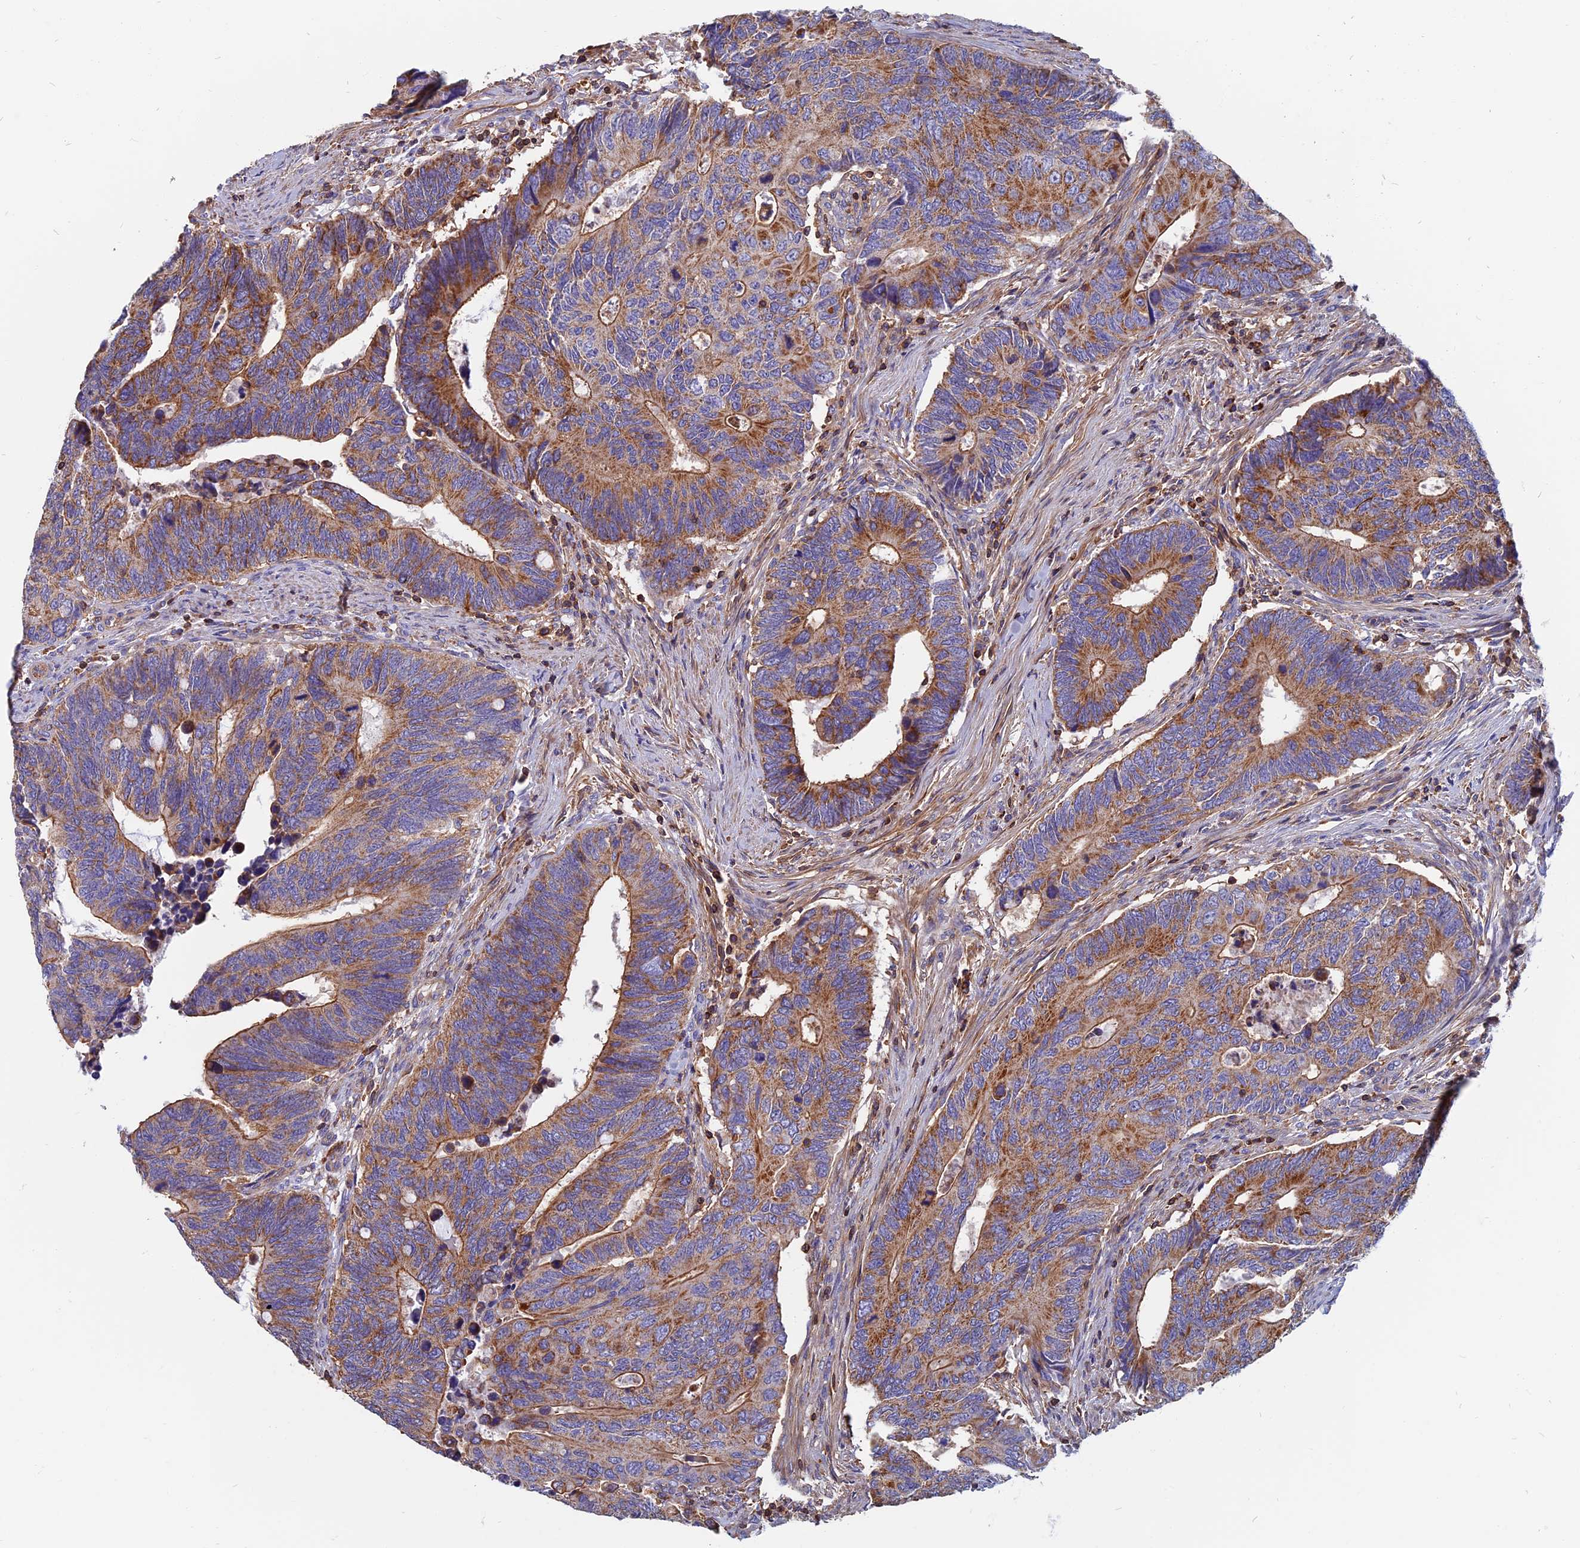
{"staining": {"intensity": "moderate", "quantity": ">75%", "location": "cytoplasmic/membranous"}, "tissue": "colorectal cancer", "cell_type": "Tumor cells", "image_type": "cancer", "snomed": [{"axis": "morphology", "description": "Adenocarcinoma, NOS"}, {"axis": "topography", "description": "Colon"}], "caption": "An immunohistochemistry photomicrograph of tumor tissue is shown. Protein staining in brown shows moderate cytoplasmic/membranous positivity in colorectal cancer within tumor cells. (brown staining indicates protein expression, while blue staining denotes nuclei).", "gene": "HSD17B8", "patient": {"sex": "male", "age": 87}}